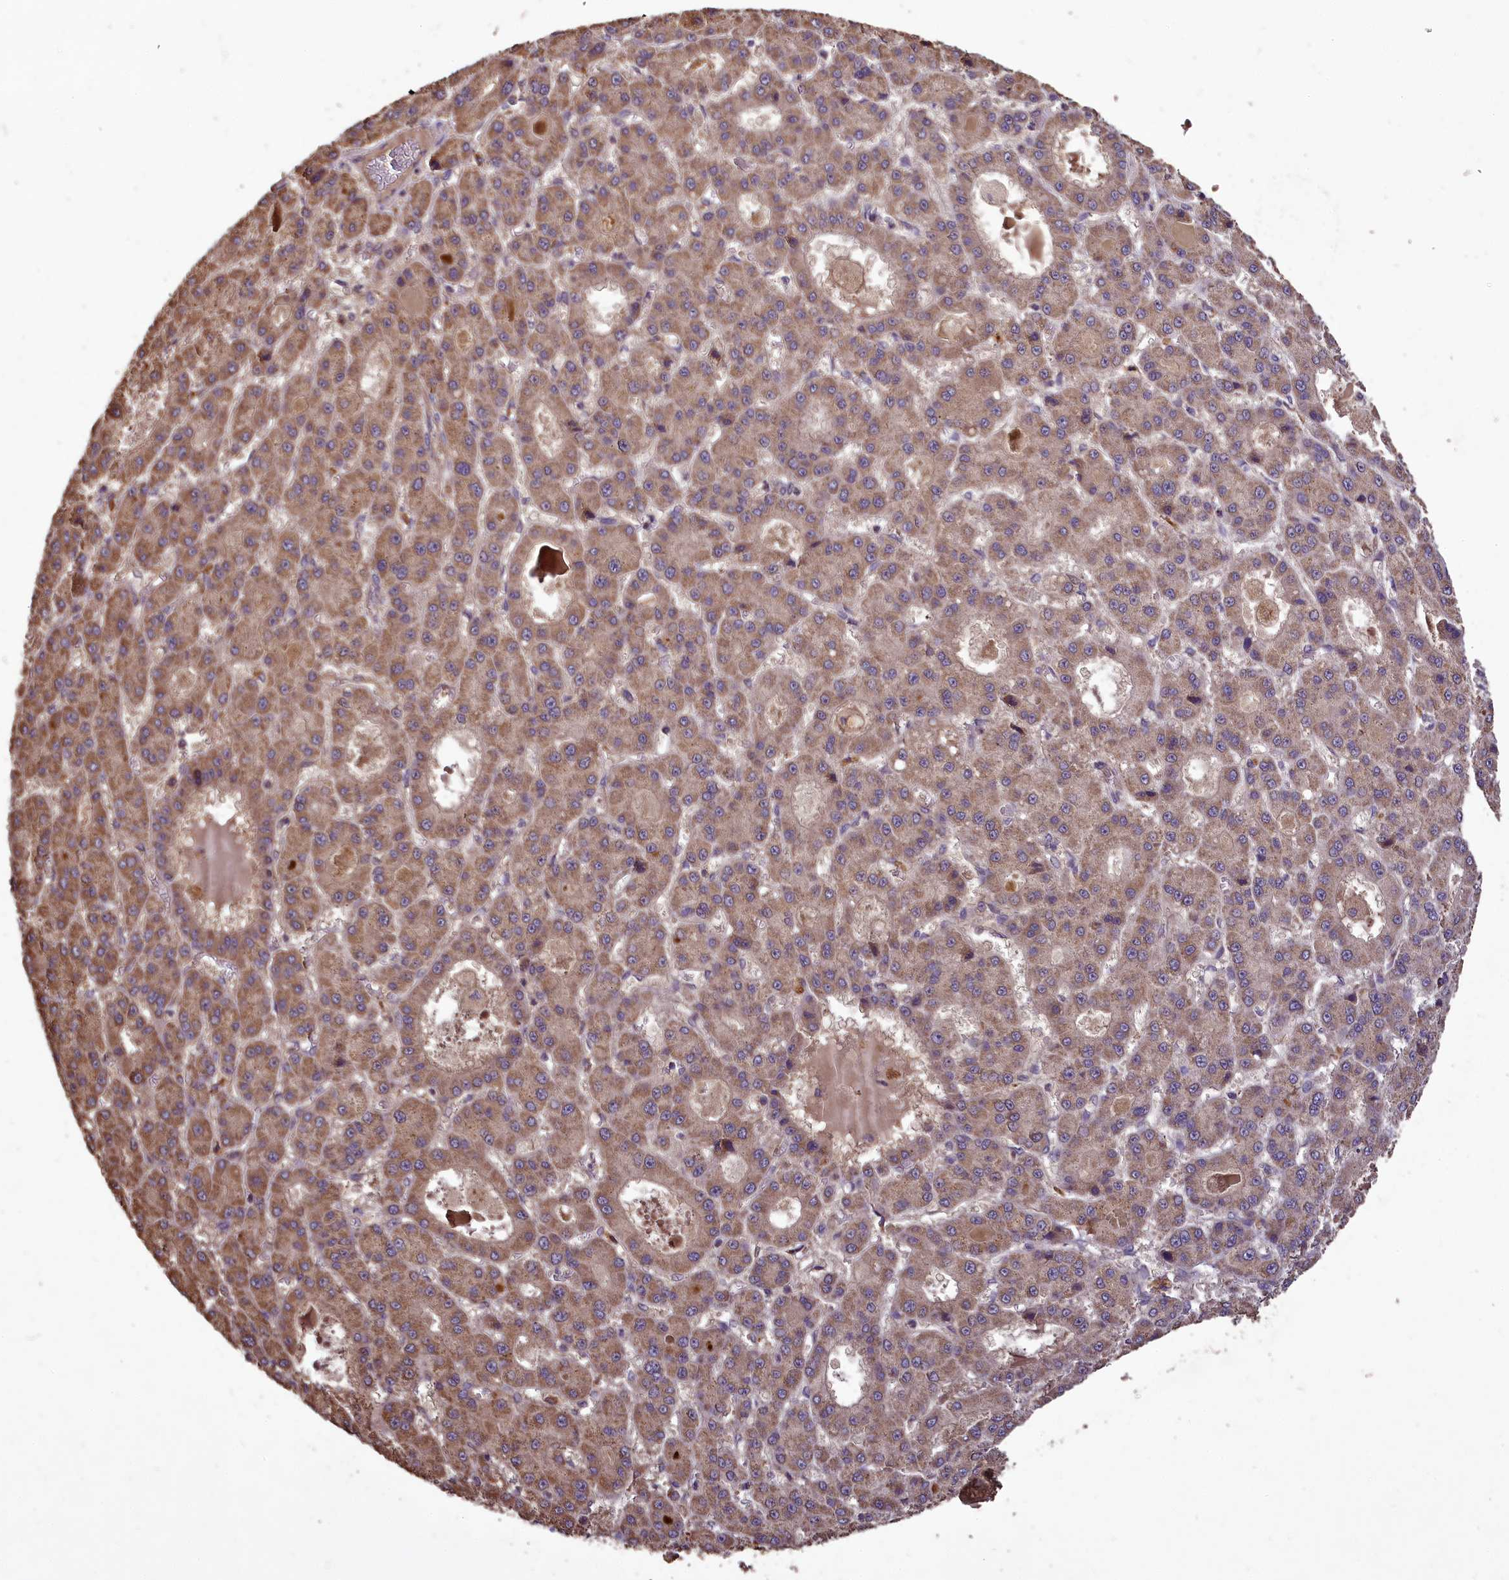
{"staining": {"intensity": "moderate", "quantity": ">75%", "location": "cytoplasmic/membranous"}, "tissue": "liver cancer", "cell_type": "Tumor cells", "image_type": "cancer", "snomed": [{"axis": "morphology", "description": "Carcinoma, Hepatocellular, NOS"}, {"axis": "topography", "description": "Liver"}], "caption": "Protein staining exhibits moderate cytoplasmic/membranous staining in about >75% of tumor cells in liver cancer (hepatocellular carcinoma).", "gene": "TTLL10", "patient": {"sex": "male", "age": 70}}